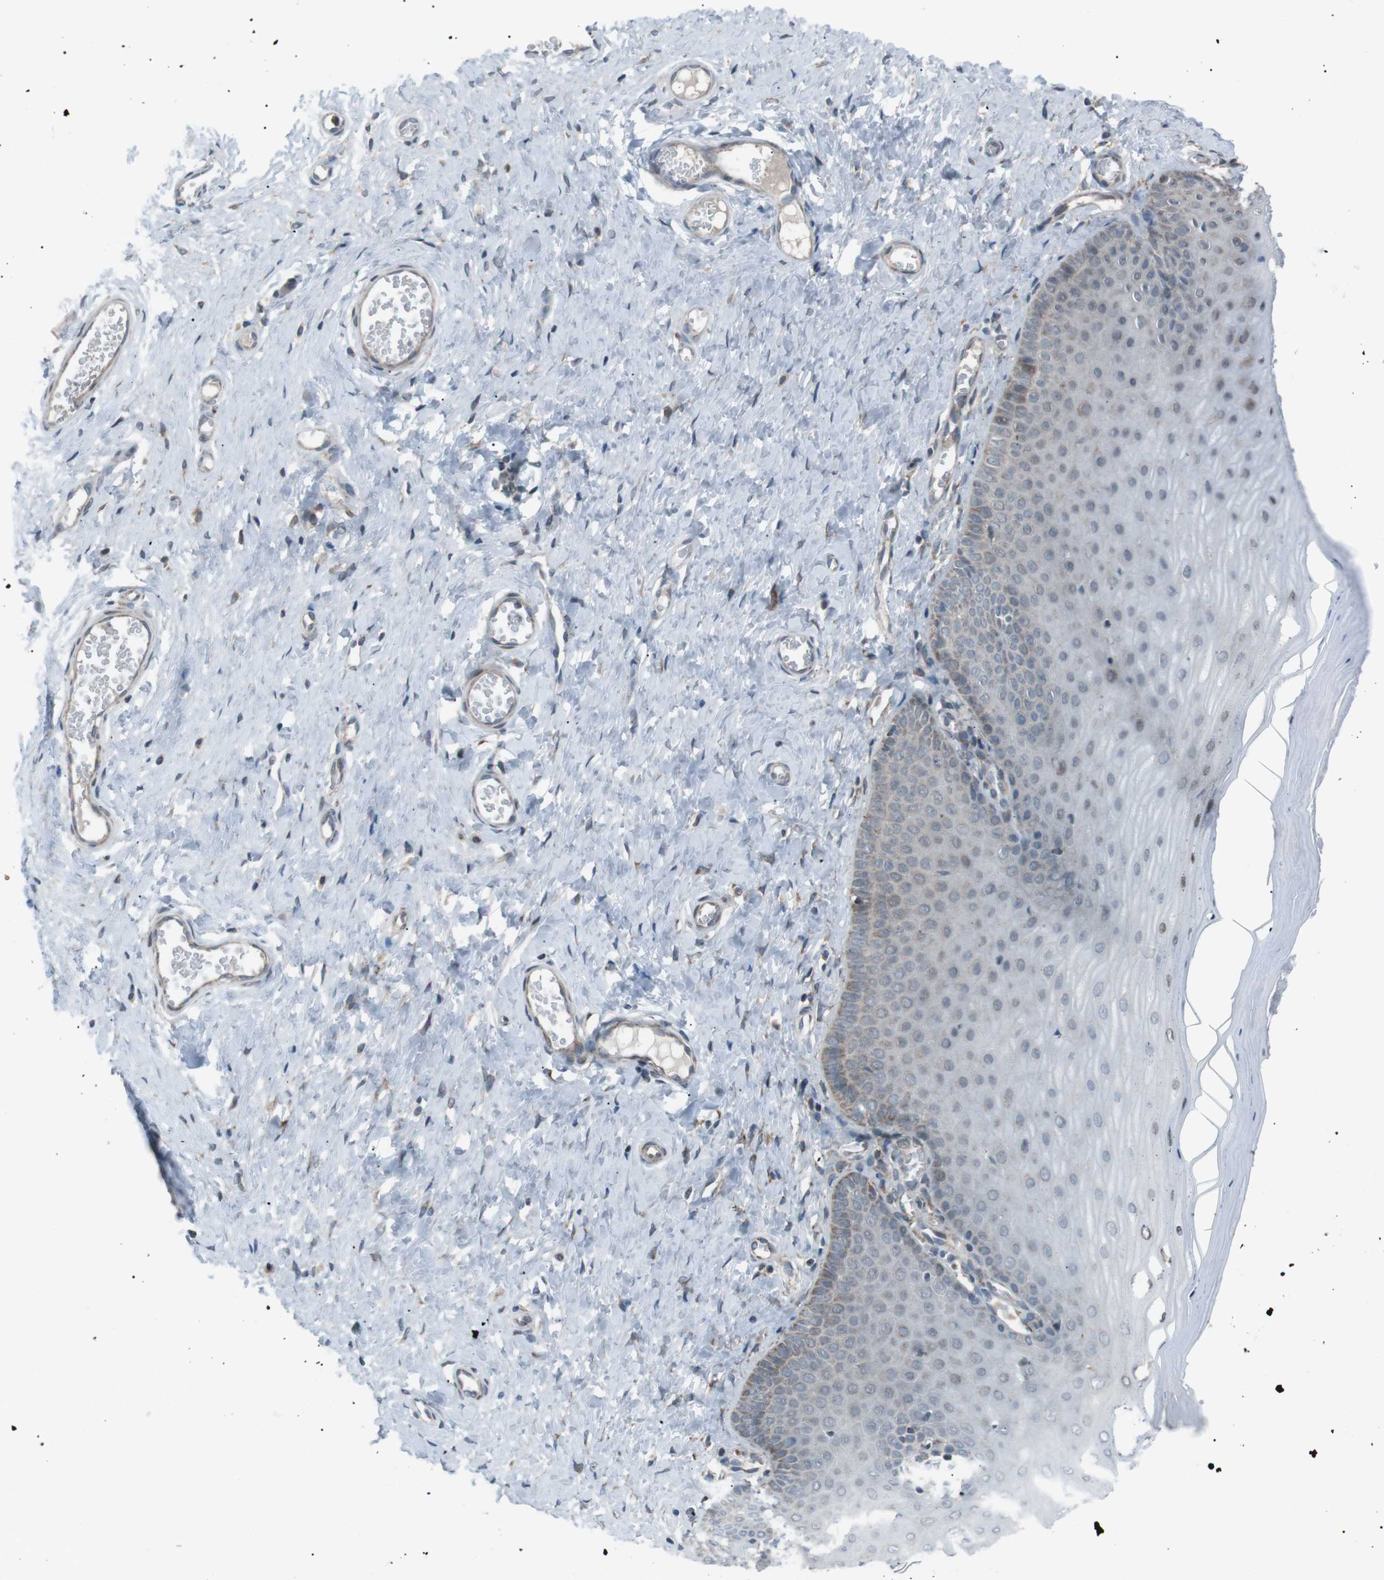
{"staining": {"intensity": "moderate", "quantity": ">75%", "location": "cytoplasmic/membranous"}, "tissue": "cervix", "cell_type": "Glandular cells", "image_type": "normal", "snomed": [{"axis": "morphology", "description": "Normal tissue, NOS"}, {"axis": "topography", "description": "Cervix"}], "caption": "Protein staining of benign cervix reveals moderate cytoplasmic/membranous staining in about >75% of glandular cells.", "gene": "ARID5B", "patient": {"sex": "female", "age": 55}}